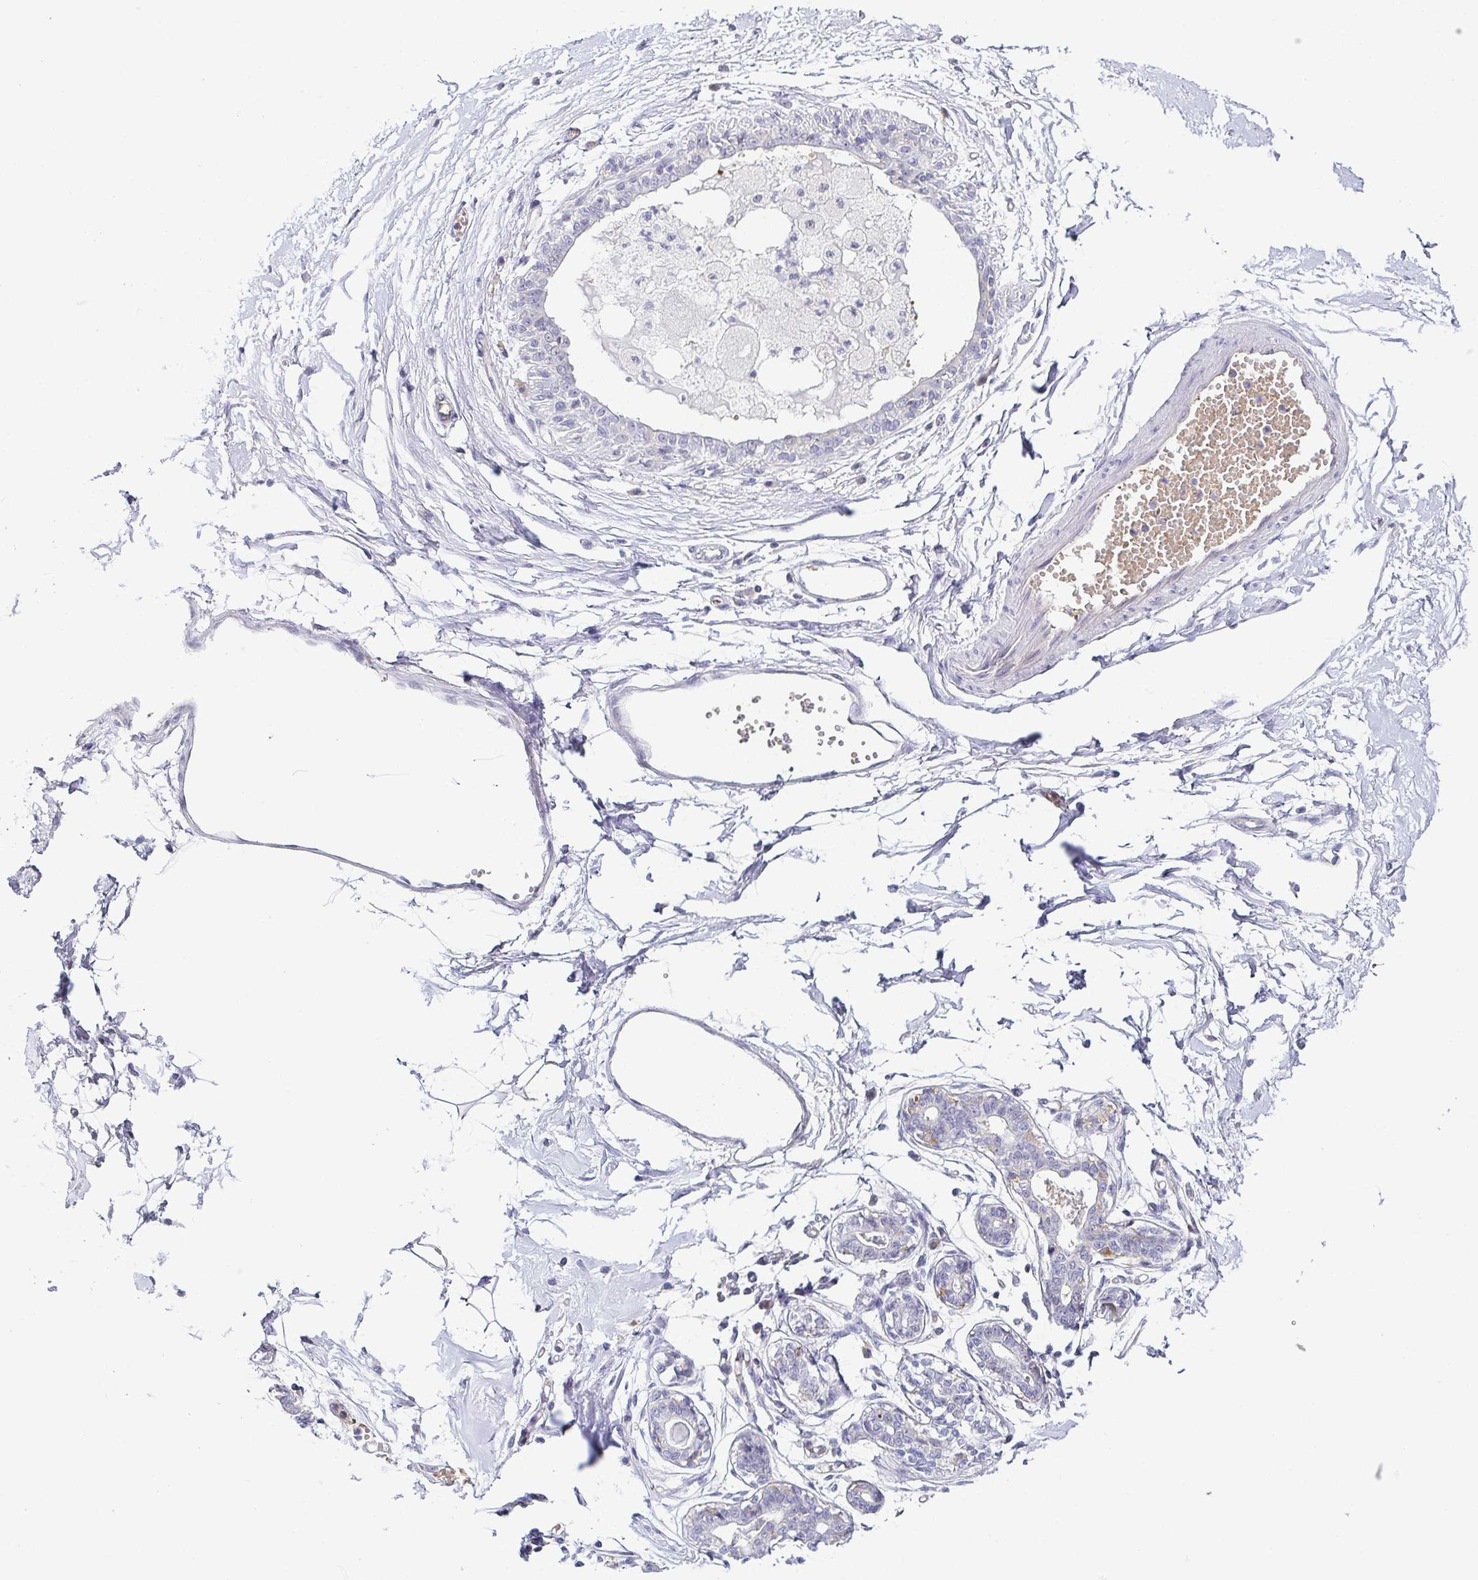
{"staining": {"intensity": "negative", "quantity": "none", "location": "none"}, "tissue": "breast", "cell_type": "Adipocytes", "image_type": "normal", "snomed": [{"axis": "morphology", "description": "Normal tissue, NOS"}, {"axis": "topography", "description": "Breast"}], "caption": "IHC image of benign breast: breast stained with DAB demonstrates no significant protein expression in adipocytes. Nuclei are stained in blue.", "gene": "FAM162B", "patient": {"sex": "female", "age": 45}}